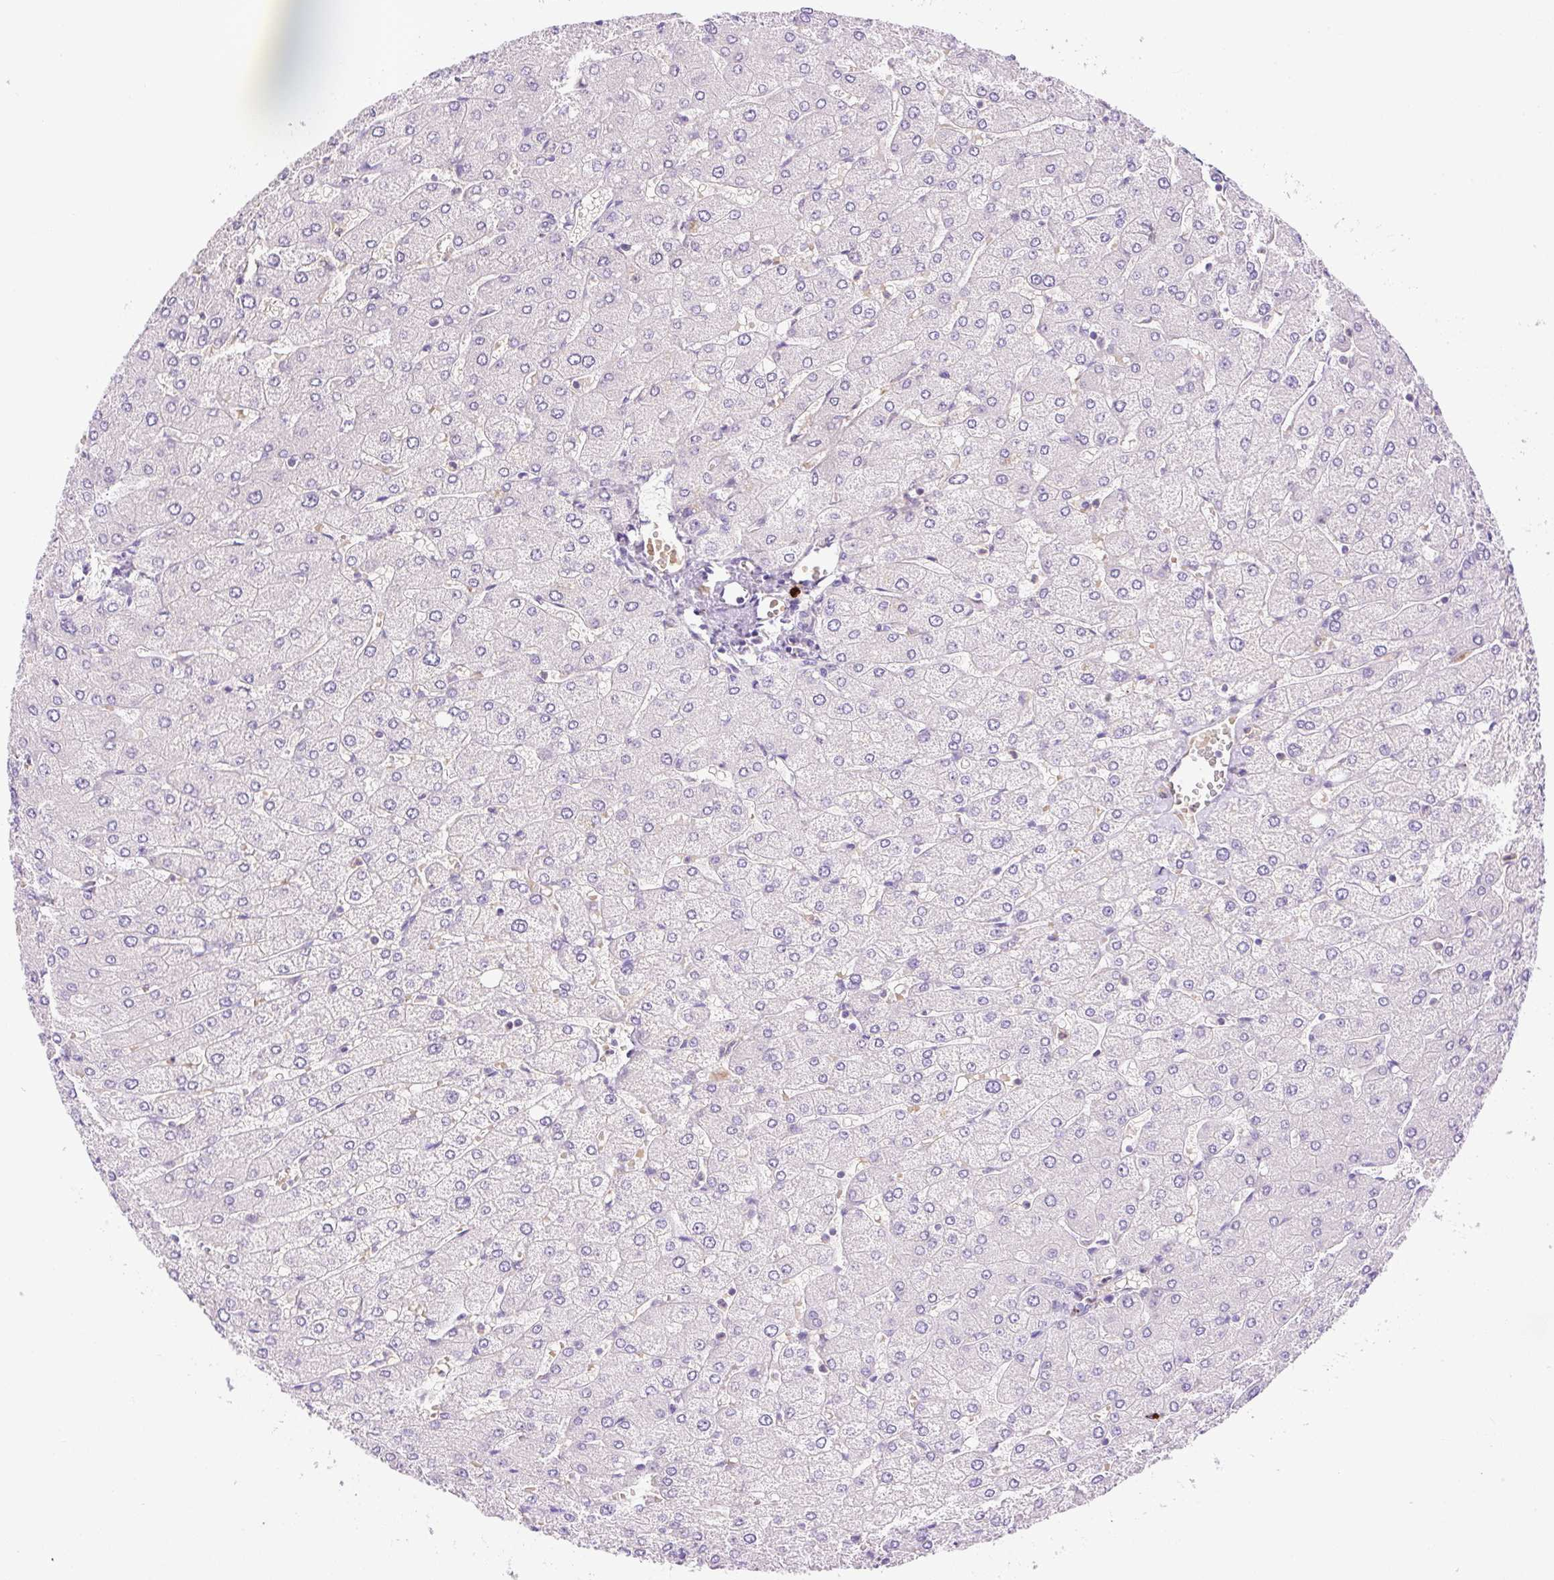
{"staining": {"intensity": "negative", "quantity": "none", "location": "none"}, "tissue": "liver", "cell_type": "Cholangiocytes", "image_type": "normal", "snomed": [{"axis": "morphology", "description": "Normal tissue, NOS"}, {"axis": "topography", "description": "Liver"}], "caption": "A photomicrograph of liver stained for a protein demonstrates no brown staining in cholangiocytes.", "gene": "LHFPL5", "patient": {"sex": "male", "age": 55}}